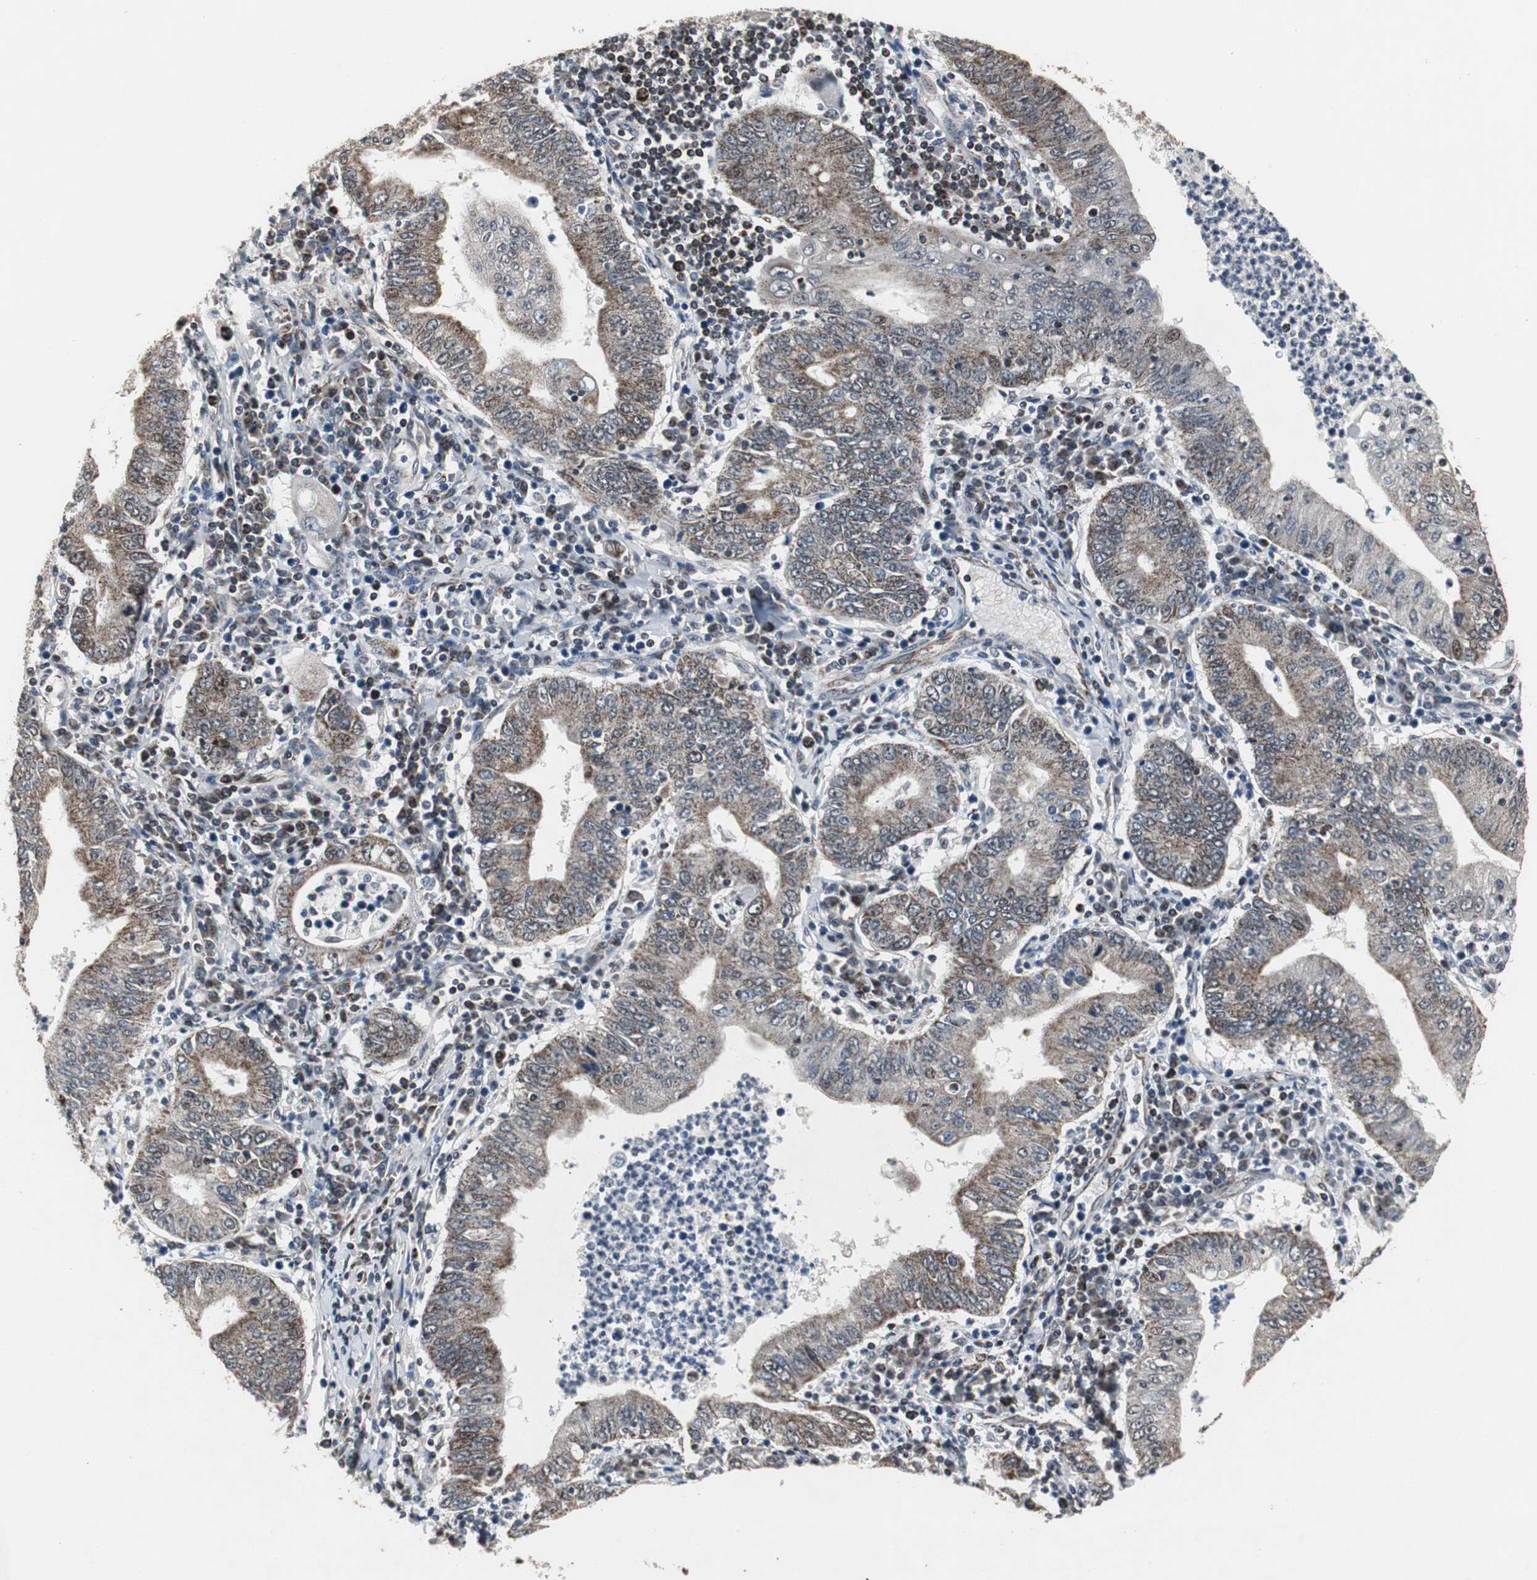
{"staining": {"intensity": "strong", "quantity": "25%-75%", "location": "cytoplasmic/membranous"}, "tissue": "stomach cancer", "cell_type": "Tumor cells", "image_type": "cancer", "snomed": [{"axis": "morphology", "description": "Normal tissue, NOS"}, {"axis": "morphology", "description": "Adenocarcinoma, NOS"}, {"axis": "topography", "description": "Esophagus"}, {"axis": "topography", "description": "Stomach, upper"}, {"axis": "topography", "description": "Peripheral nerve tissue"}], "caption": "IHC staining of adenocarcinoma (stomach), which displays high levels of strong cytoplasmic/membranous expression in approximately 25%-75% of tumor cells indicating strong cytoplasmic/membranous protein expression. The staining was performed using DAB (brown) for protein detection and nuclei were counterstained in hematoxylin (blue).", "gene": "MRPL40", "patient": {"sex": "male", "age": 62}}